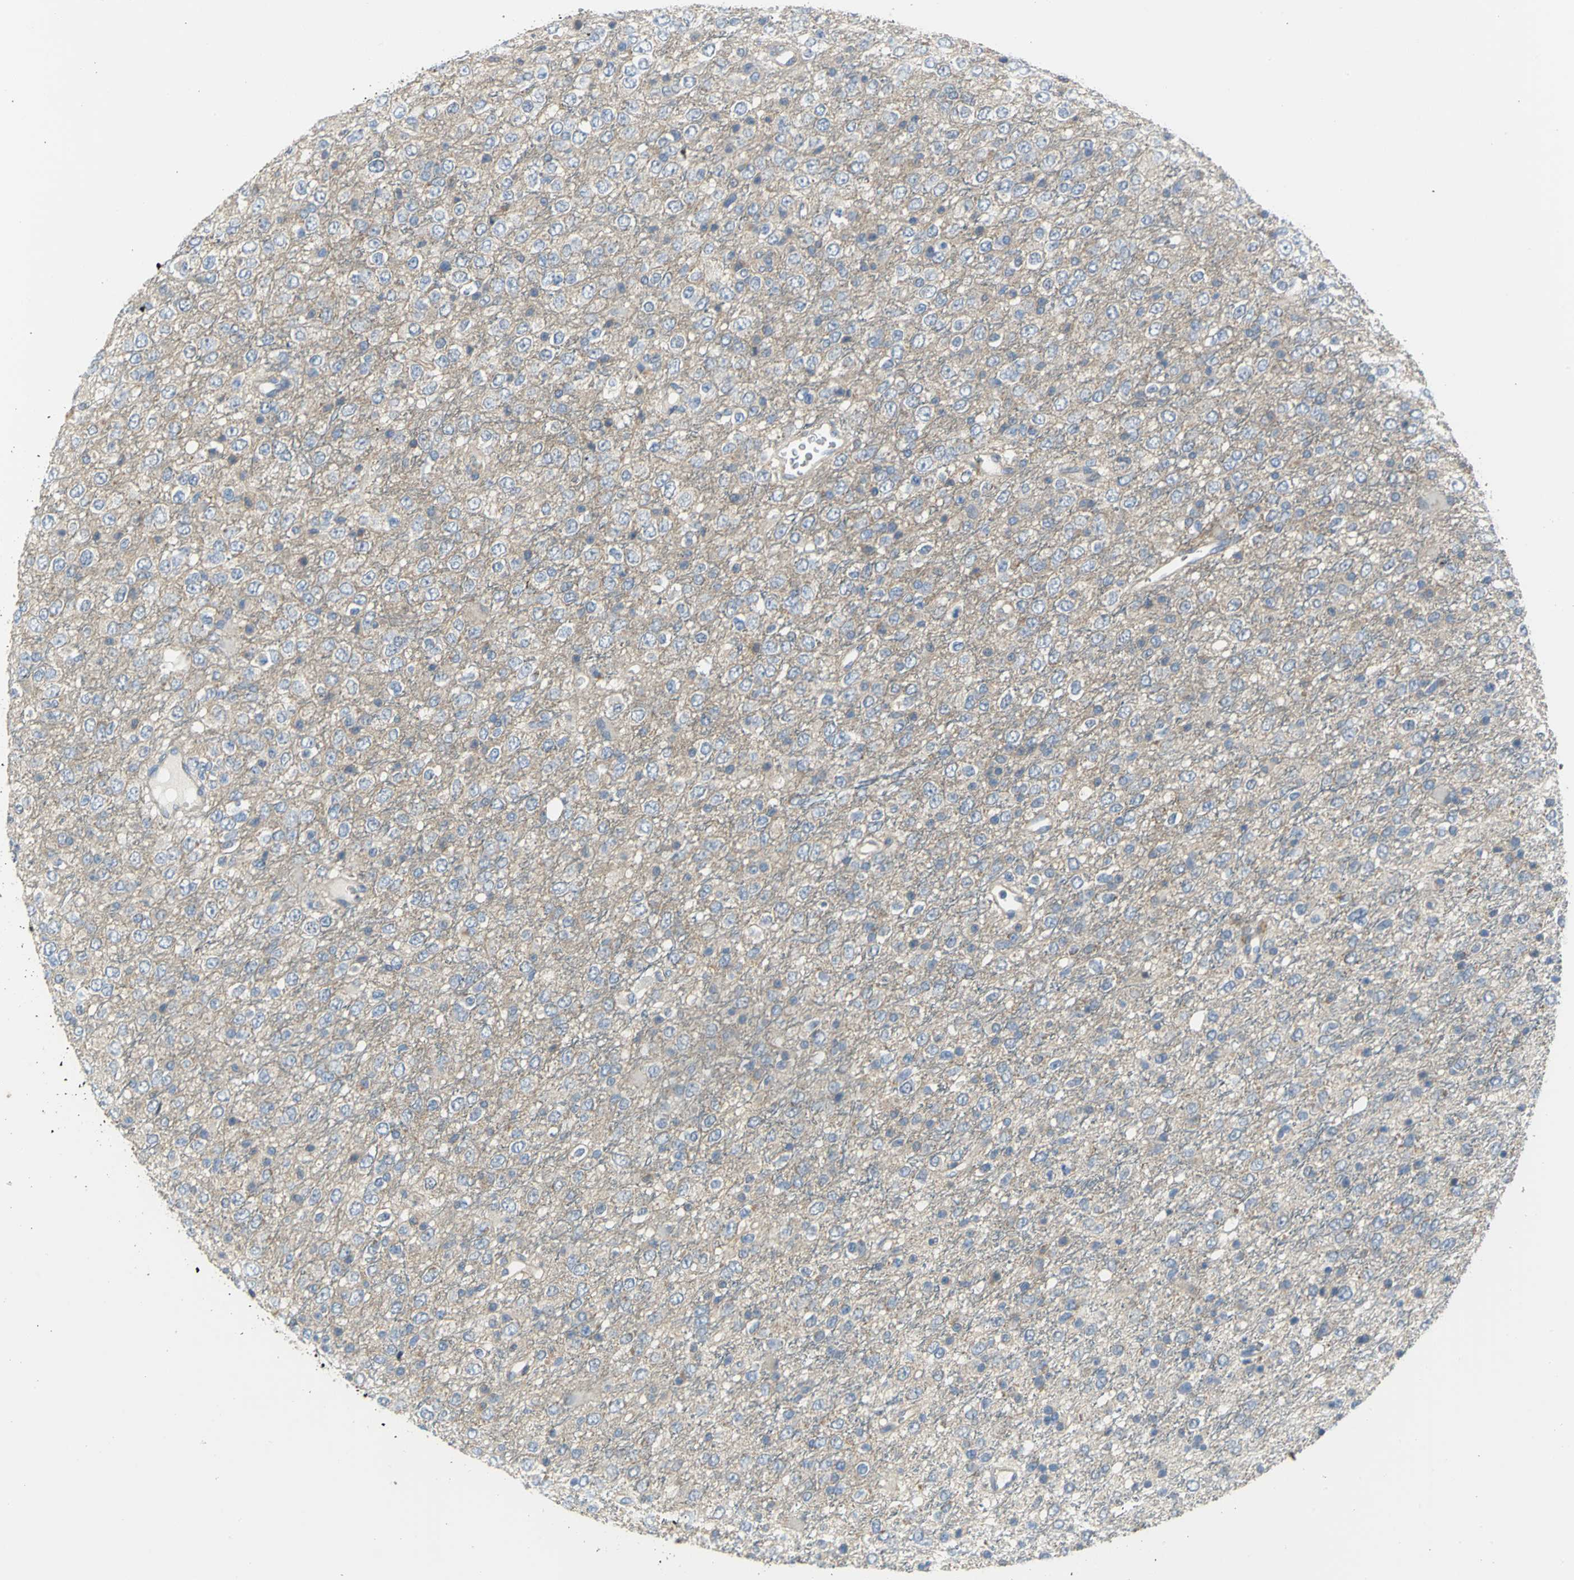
{"staining": {"intensity": "negative", "quantity": "none", "location": "none"}, "tissue": "glioma", "cell_type": "Tumor cells", "image_type": "cancer", "snomed": [{"axis": "morphology", "description": "Glioma, malignant, High grade"}, {"axis": "topography", "description": "pancreas cauda"}], "caption": "IHC photomicrograph of neoplastic tissue: glioma stained with DAB displays no significant protein expression in tumor cells. (Brightfield microscopy of DAB immunohistochemistry (IHC) at high magnification).", "gene": "HTR1F", "patient": {"sex": "male", "age": 60}}